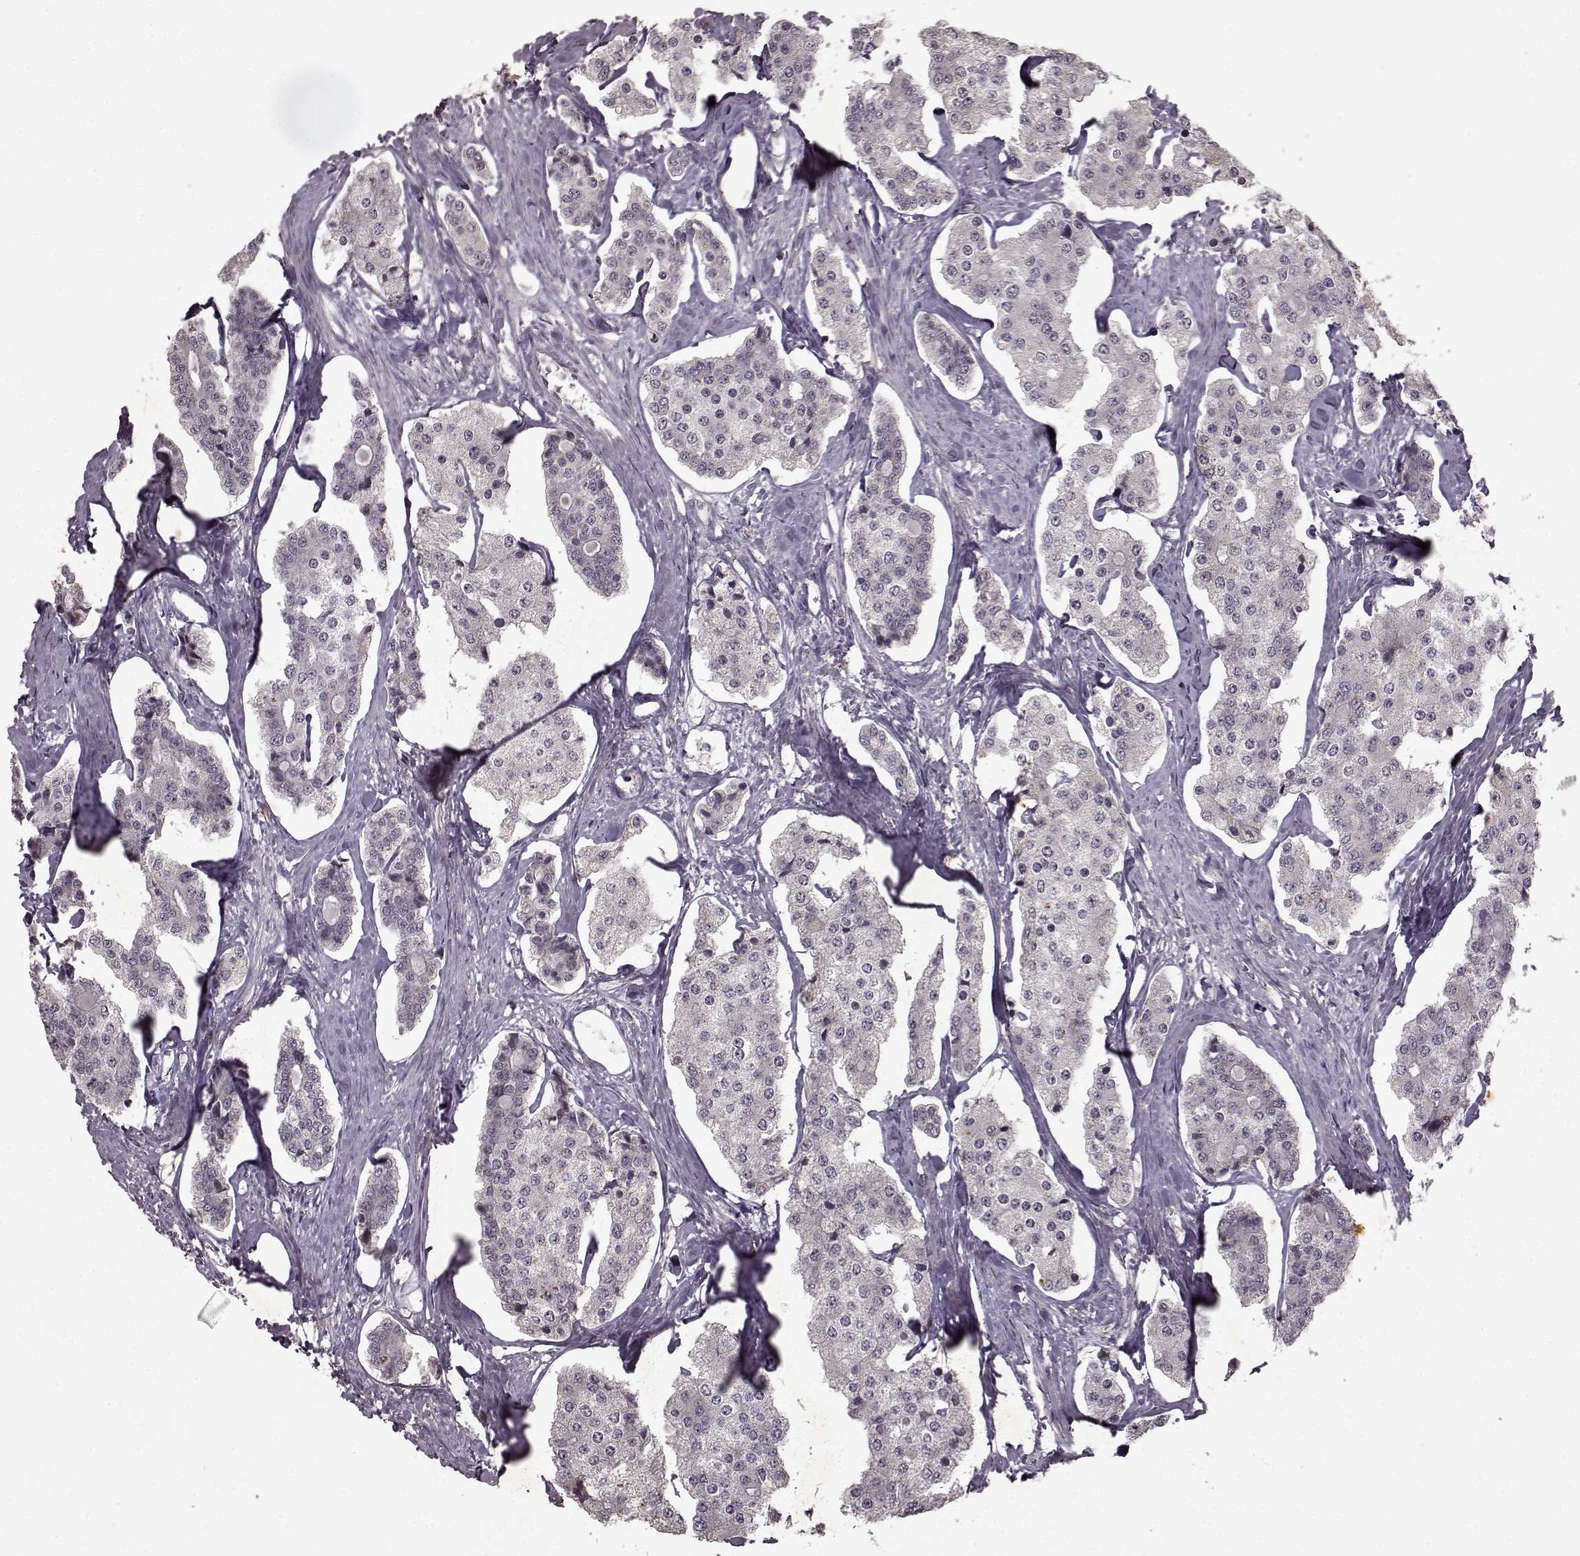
{"staining": {"intensity": "negative", "quantity": "none", "location": "none"}, "tissue": "carcinoid", "cell_type": "Tumor cells", "image_type": "cancer", "snomed": [{"axis": "morphology", "description": "Carcinoid, malignant, NOS"}, {"axis": "topography", "description": "Small intestine"}], "caption": "Immunohistochemical staining of human carcinoid (malignant) demonstrates no significant staining in tumor cells.", "gene": "LHB", "patient": {"sex": "female", "age": 65}}